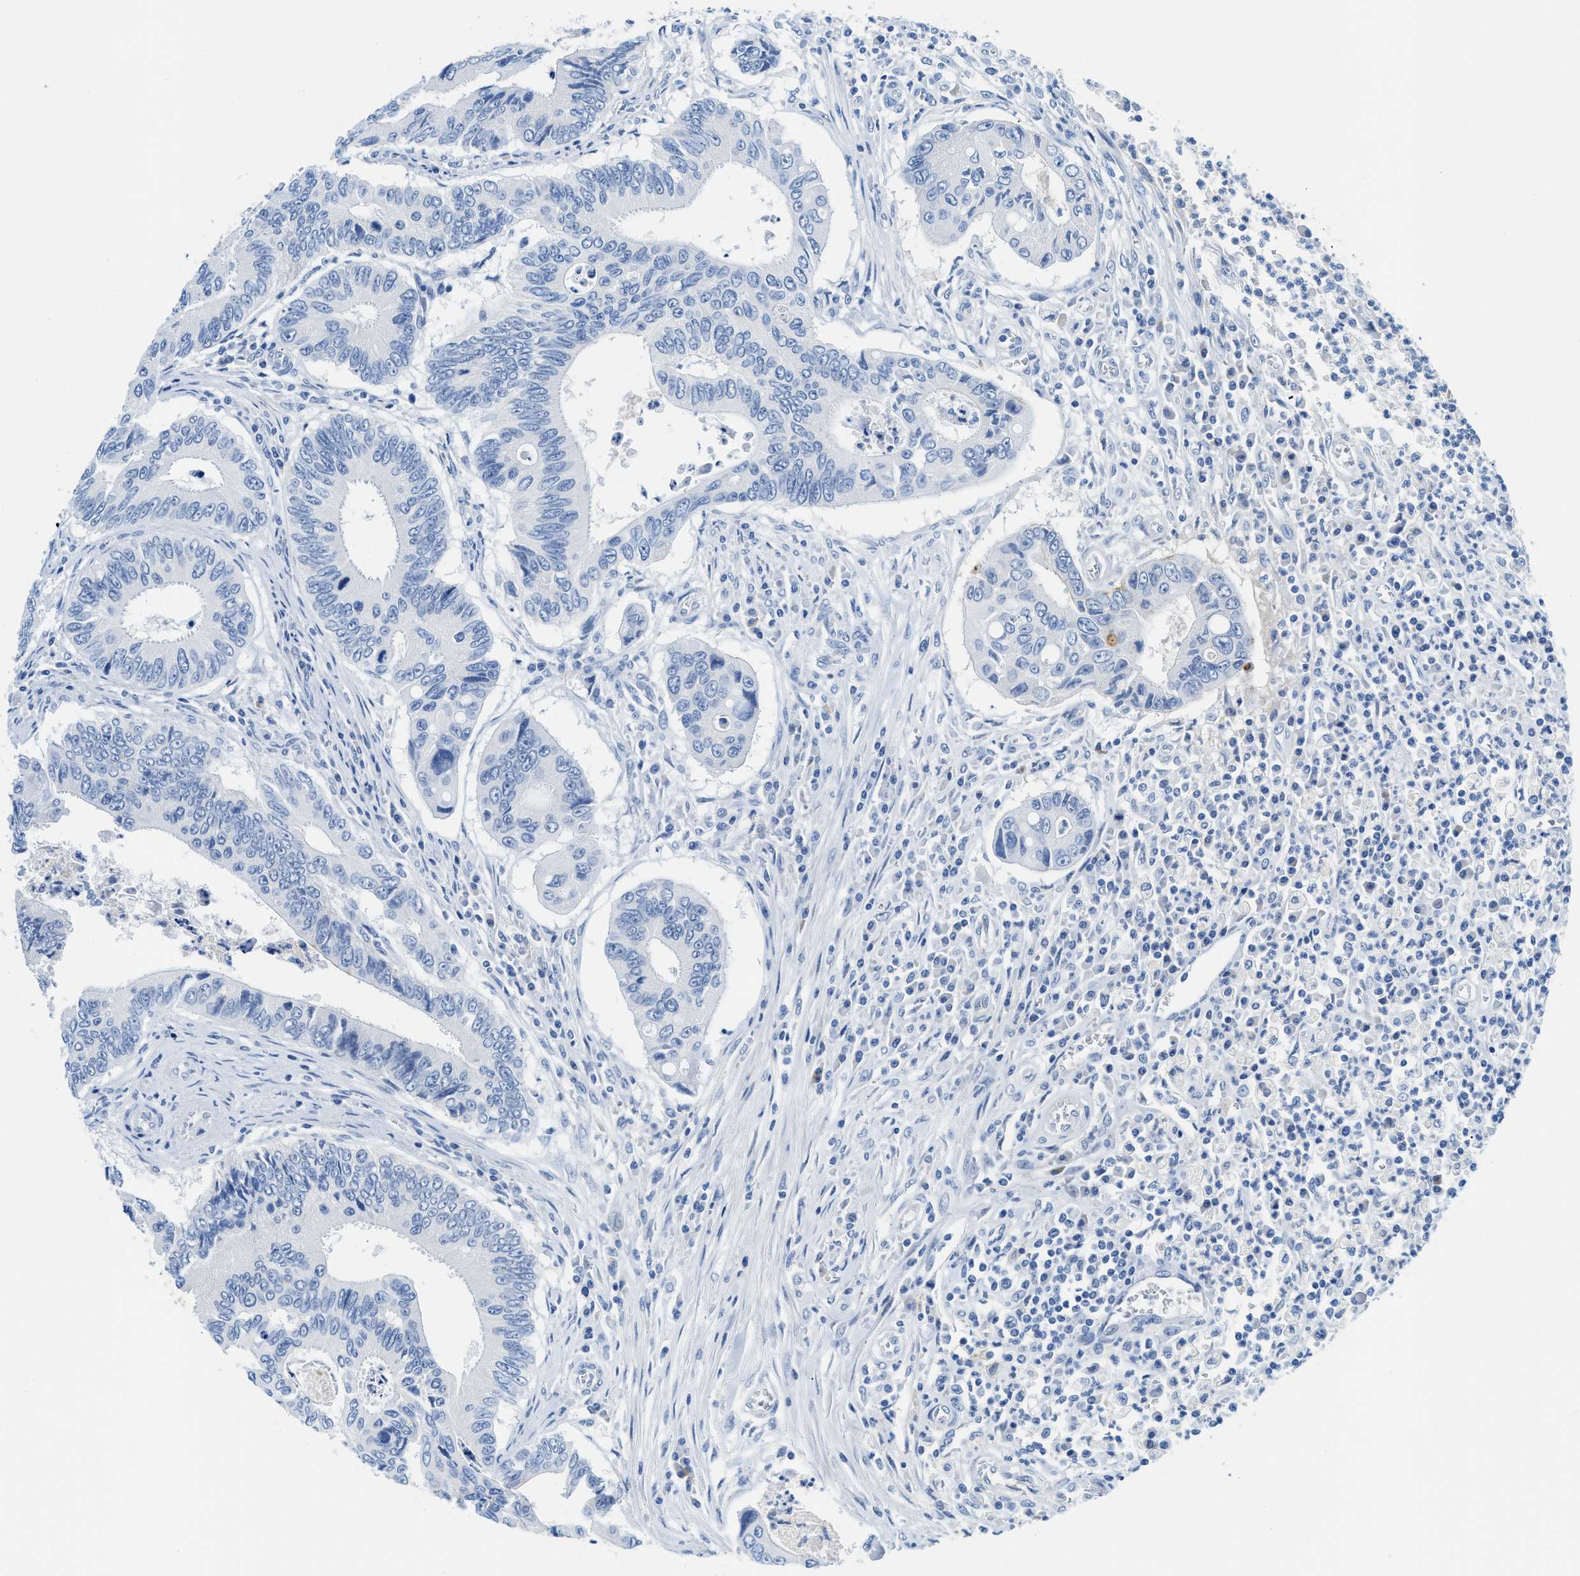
{"staining": {"intensity": "negative", "quantity": "none", "location": "none"}, "tissue": "colorectal cancer", "cell_type": "Tumor cells", "image_type": "cancer", "snomed": [{"axis": "morphology", "description": "Inflammation, NOS"}, {"axis": "morphology", "description": "Adenocarcinoma, NOS"}, {"axis": "topography", "description": "Colon"}], "caption": "A photomicrograph of colorectal cancer stained for a protein displays no brown staining in tumor cells. (DAB IHC, high magnification).", "gene": "MBL2", "patient": {"sex": "male", "age": 72}}